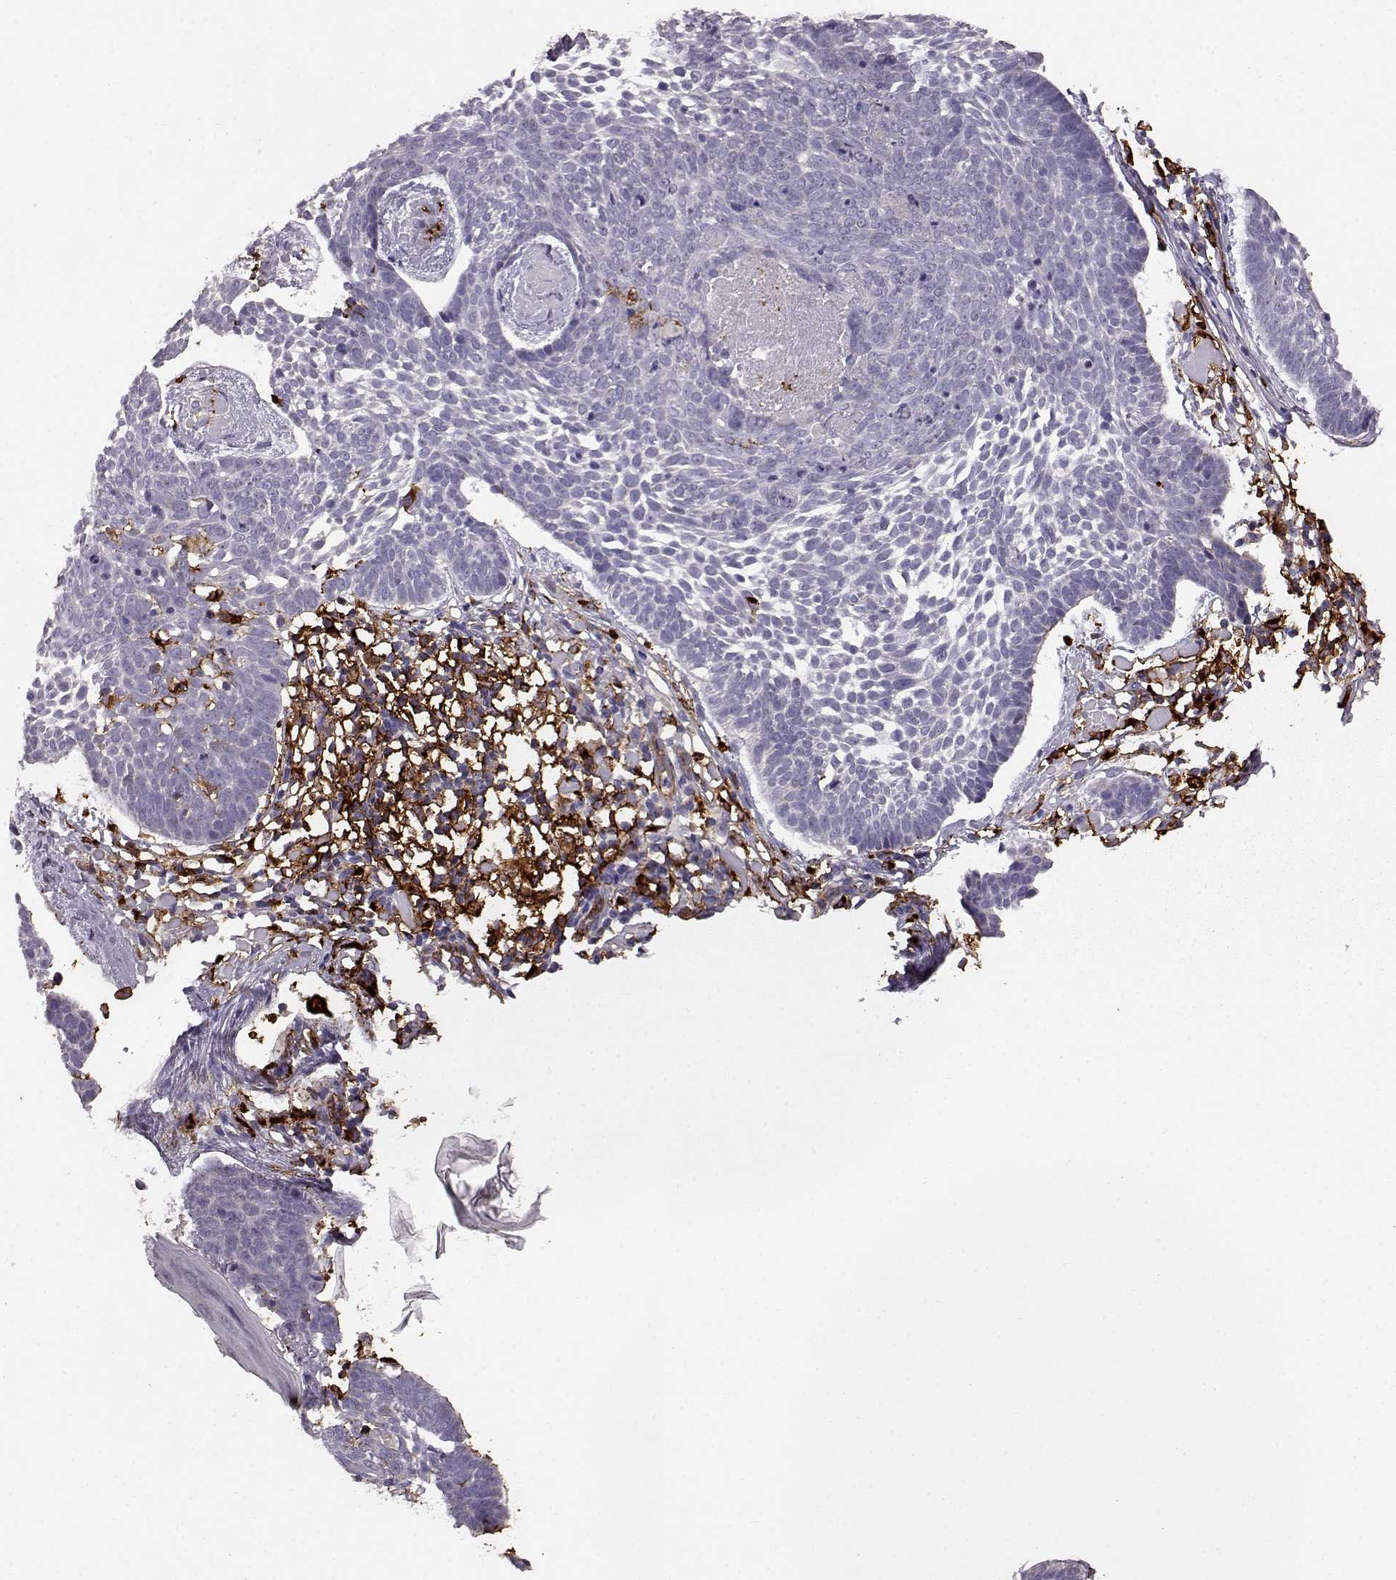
{"staining": {"intensity": "negative", "quantity": "none", "location": "none"}, "tissue": "skin cancer", "cell_type": "Tumor cells", "image_type": "cancer", "snomed": [{"axis": "morphology", "description": "Basal cell carcinoma"}, {"axis": "topography", "description": "Skin"}], "caption": "The photomicrograph demonstrates no significant expression in tumor cells of skin cancer (basal cell carcinoma).", "gene": "CCNF", "patient": {"sex": "male", "age": 85}}